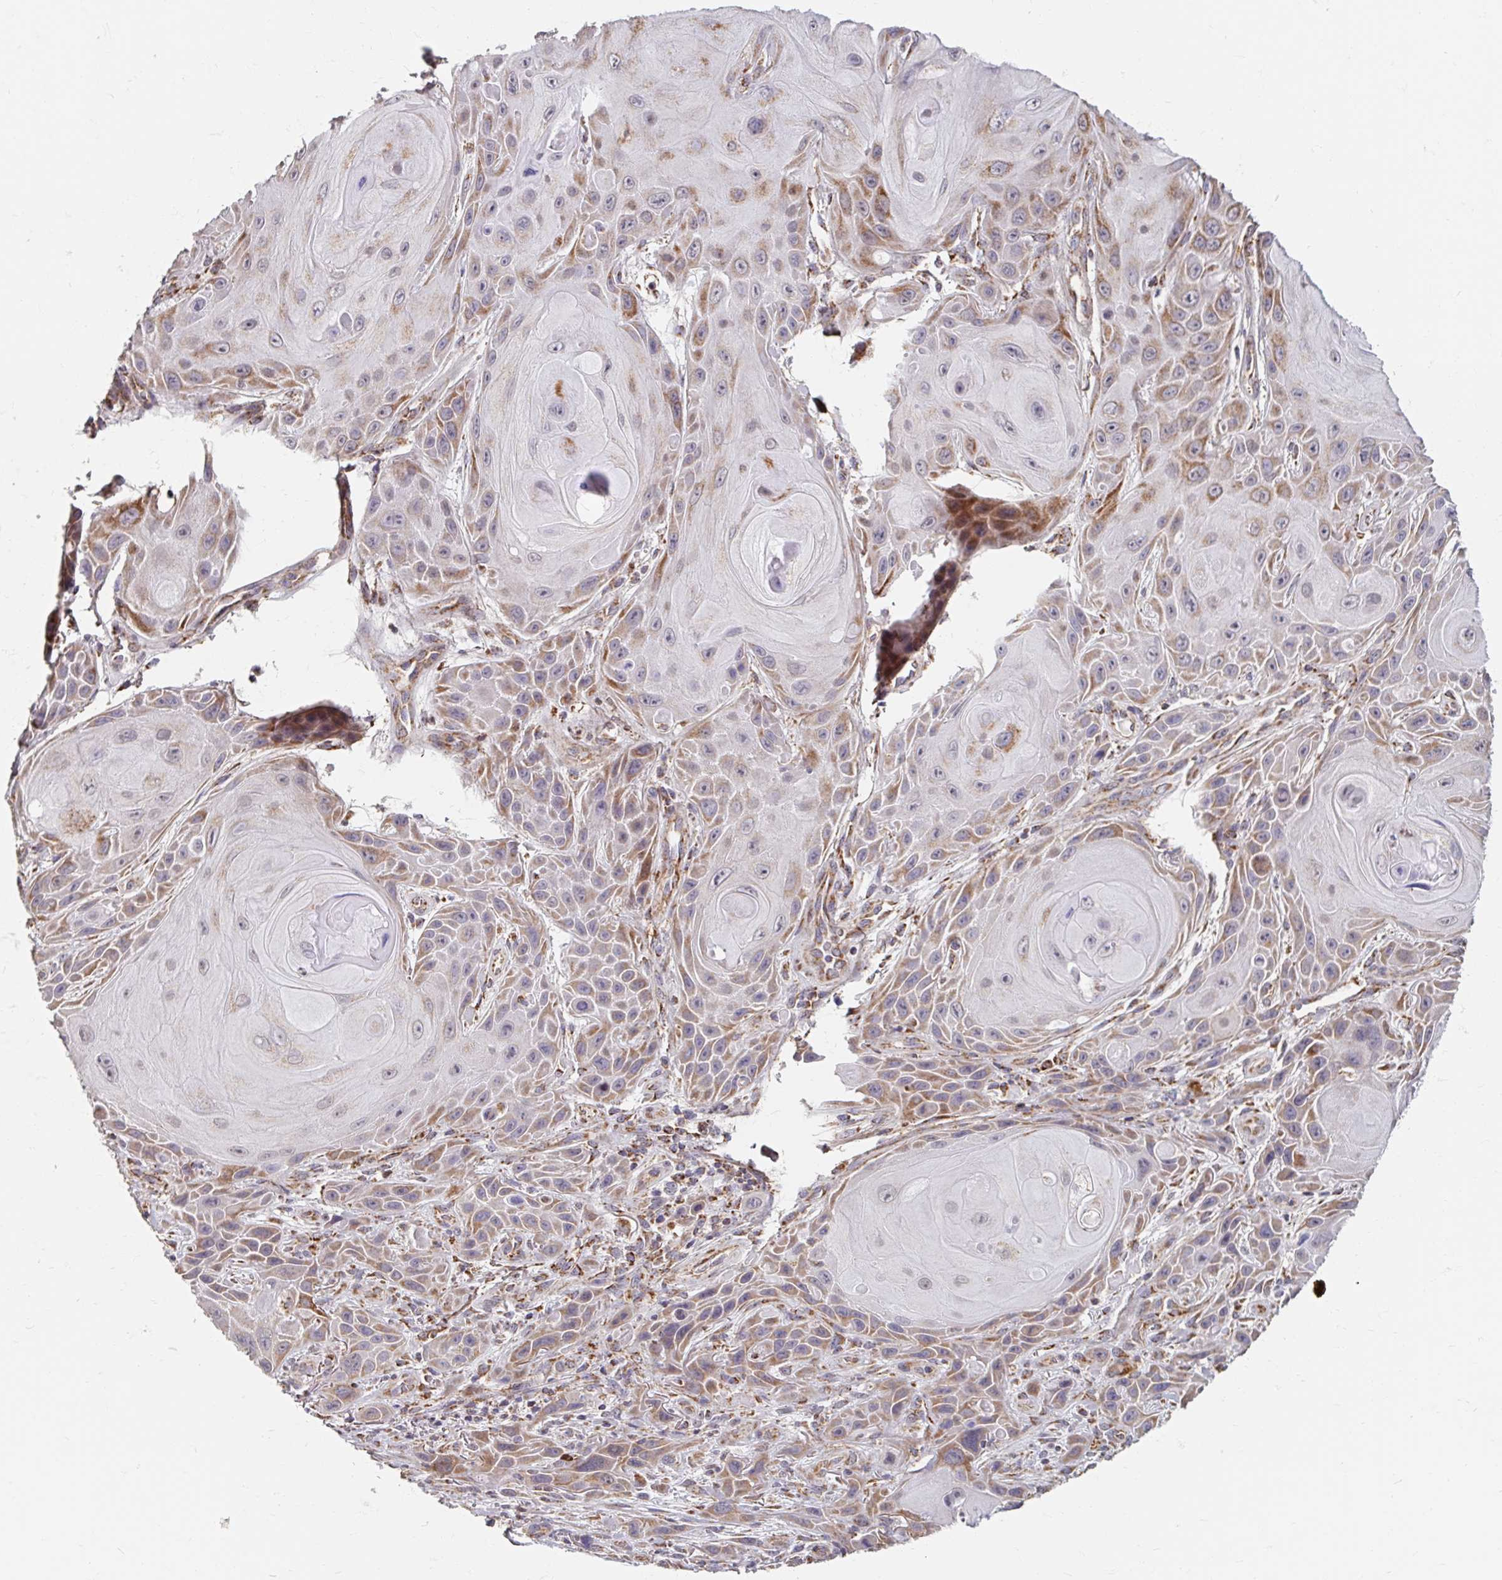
{"staining": {"intensity": "moderate", "quantity": ">75%", "location": "cytoplasmic/membranous"}, "tissue": "skin cancer", "cell_type": "Tumor cells", "image_type": "cancer", "snomed": [{"axis": "morphology", "description": "Squamous cell carcinoma, NOS"}, {"axis": "topography", "description": "Skin"}], "caption": "Protein analysis of squamous cell carcinoma (skin) tissue displays moderate cytoplasmic/membranous staining in approximately >75% of tumor cells. (Brightfield microscopy of DAB IHC at high magnification).", "gene": "MAVS", "patient": {"sex": "female", "age": 94}}